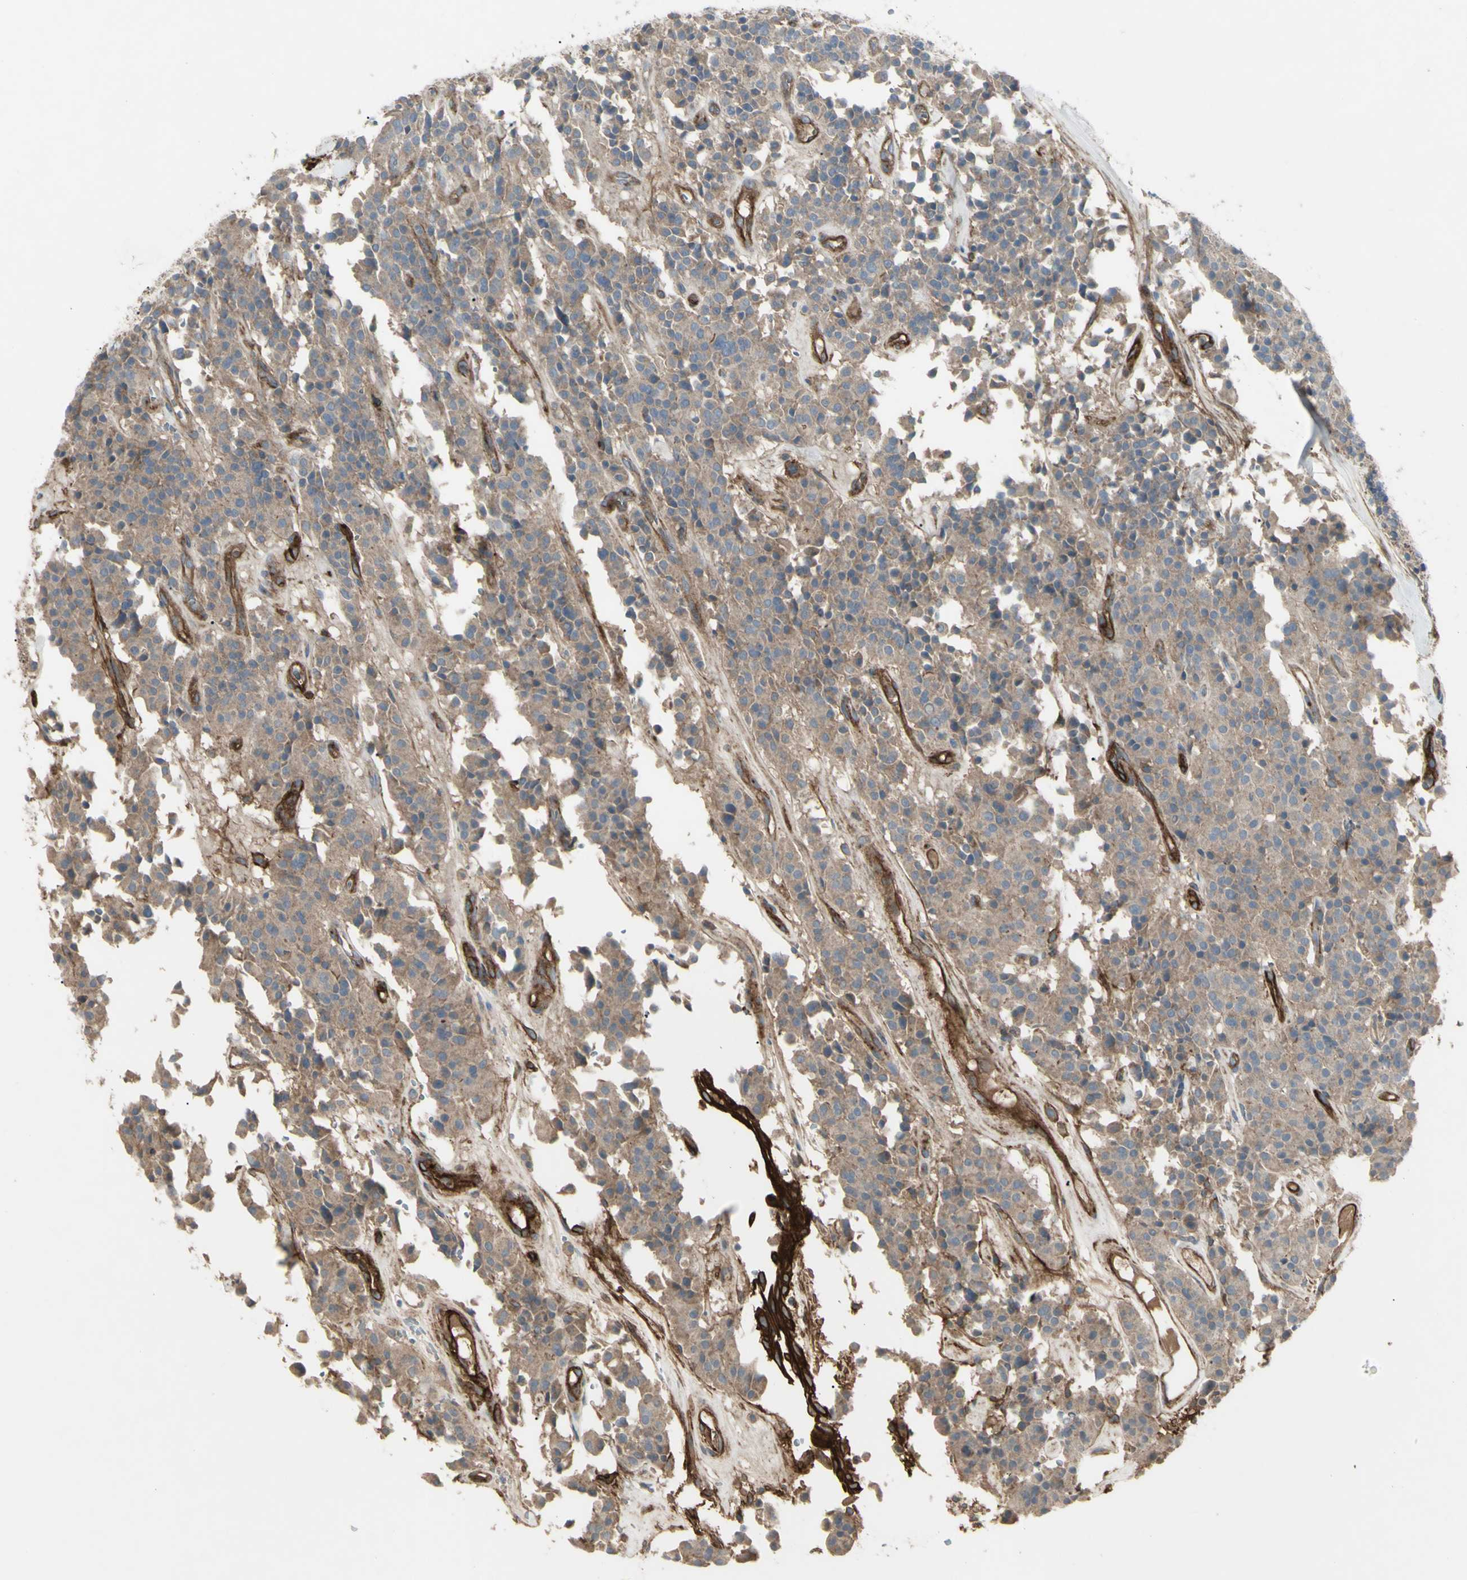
{"staining": {"intensity": "weak", "quantity": ">75%", "location": "cytoplasmic/membranous"}, "tissue": "carcinoid", "cell_type": "Tumor cells", "image_type": "cancer", "snomed": [{"axis": "morphology", "description": "Carcinoid, malignant, NOS"}, {"axis": "topography", "description": "Lung"}], "caption": "Carcinoid stained for a protein (brown) shows weak cytoplasmic/membranous positive staining in about >75% of tumor cells.", "gene": "CD276", "patient": {"sex": "male", "age": 30}}